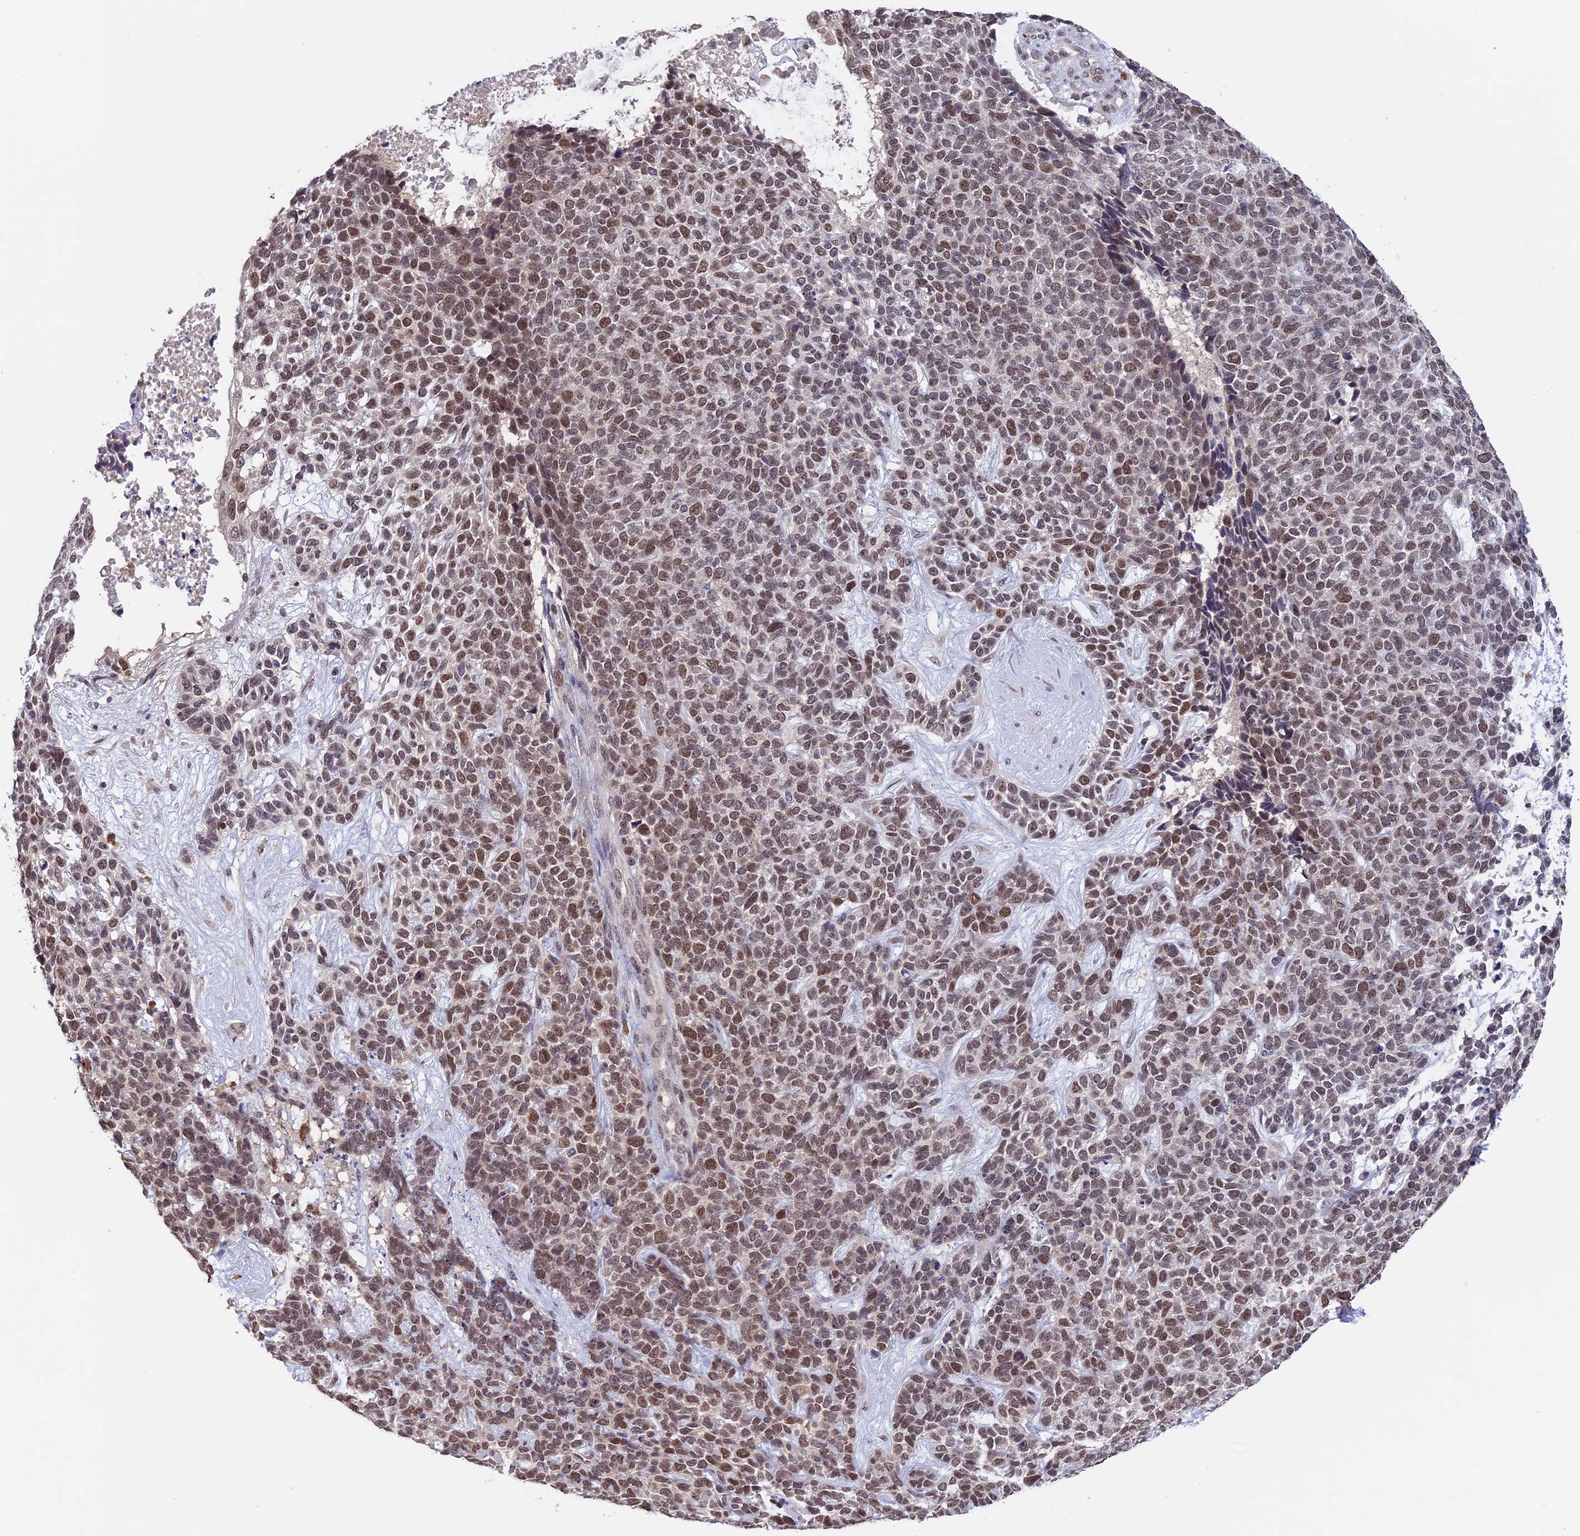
{"staining": {"intensity": "moderate", "quantity": ">75%", "location": "nuclear"}, "tissue": "skin cancer", "cell_type": "Tumor cells", "image_type": "cancer", "snomed": [{"axis": "morphology", "description": "Basal cell carcinoma"}, {"axis": "topography", "description": "Skin"}], "caption": "Protein expression analysis of human skin basal cell carcinoma reveals moderate nuclear positivity in about >75% of tumor cells. The staining was performed using DAB (3,3'-diaminobenzidine) to visualize the protein expression in brown, while the nuclei were stained in blue with hematoxylin (Magnification: 20x).", "gene": "RFC5", "patient": {"sex": "female", "age": 84}}